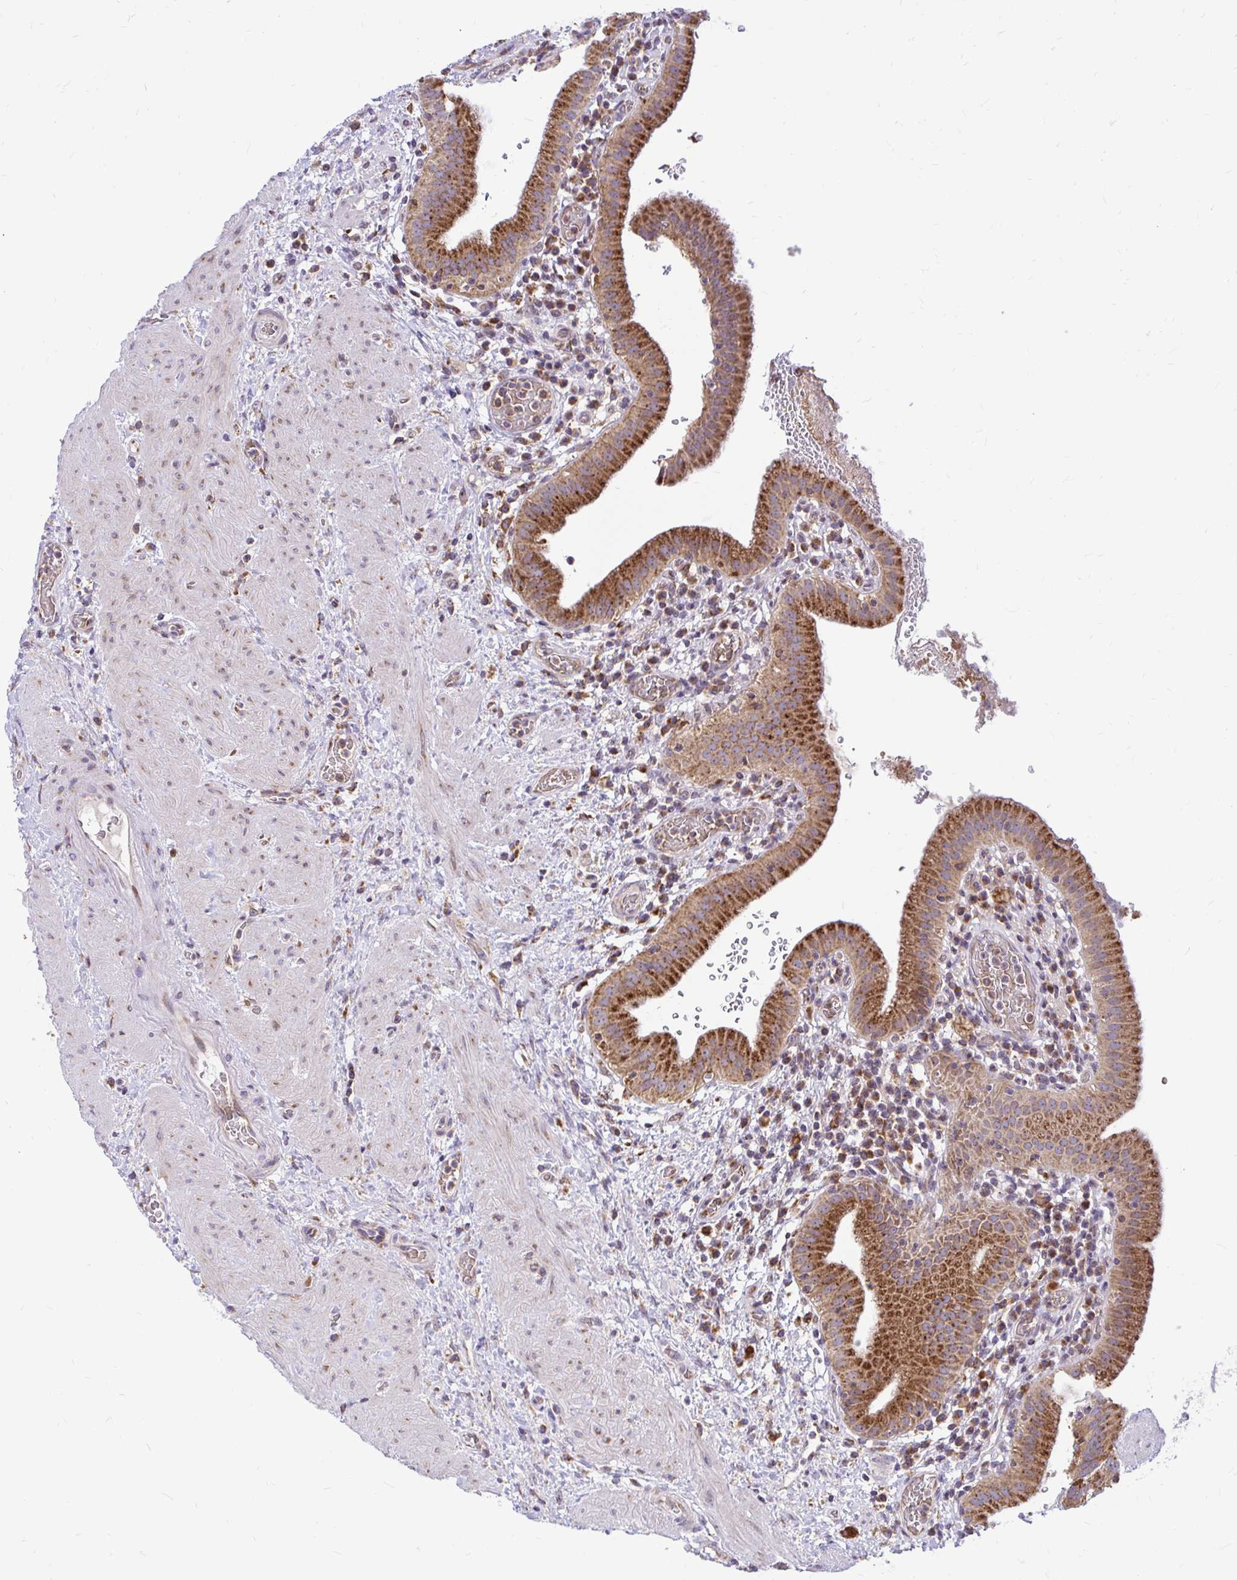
{"staining": {"intensity": "strong", "quantity": ">75%", "location": "cytoplasmic/membranous"}, "tissue": "gallbladder", "cell_type": "Glandular cells", "image_type": "normal", "snomed": [{"axis": "morphology", "description": "Normal tissue, NOS"}, {"axis": "topography", "description": "Gallbladder"}], "caption": "Immunohistochemistry of benign gallbladder reveals high levels of strong cytoplasmic/membranous positivity in about >75% of glandular cells.", "gene": "VTI1B", "patient": {"sex": "male", "age": 26}}